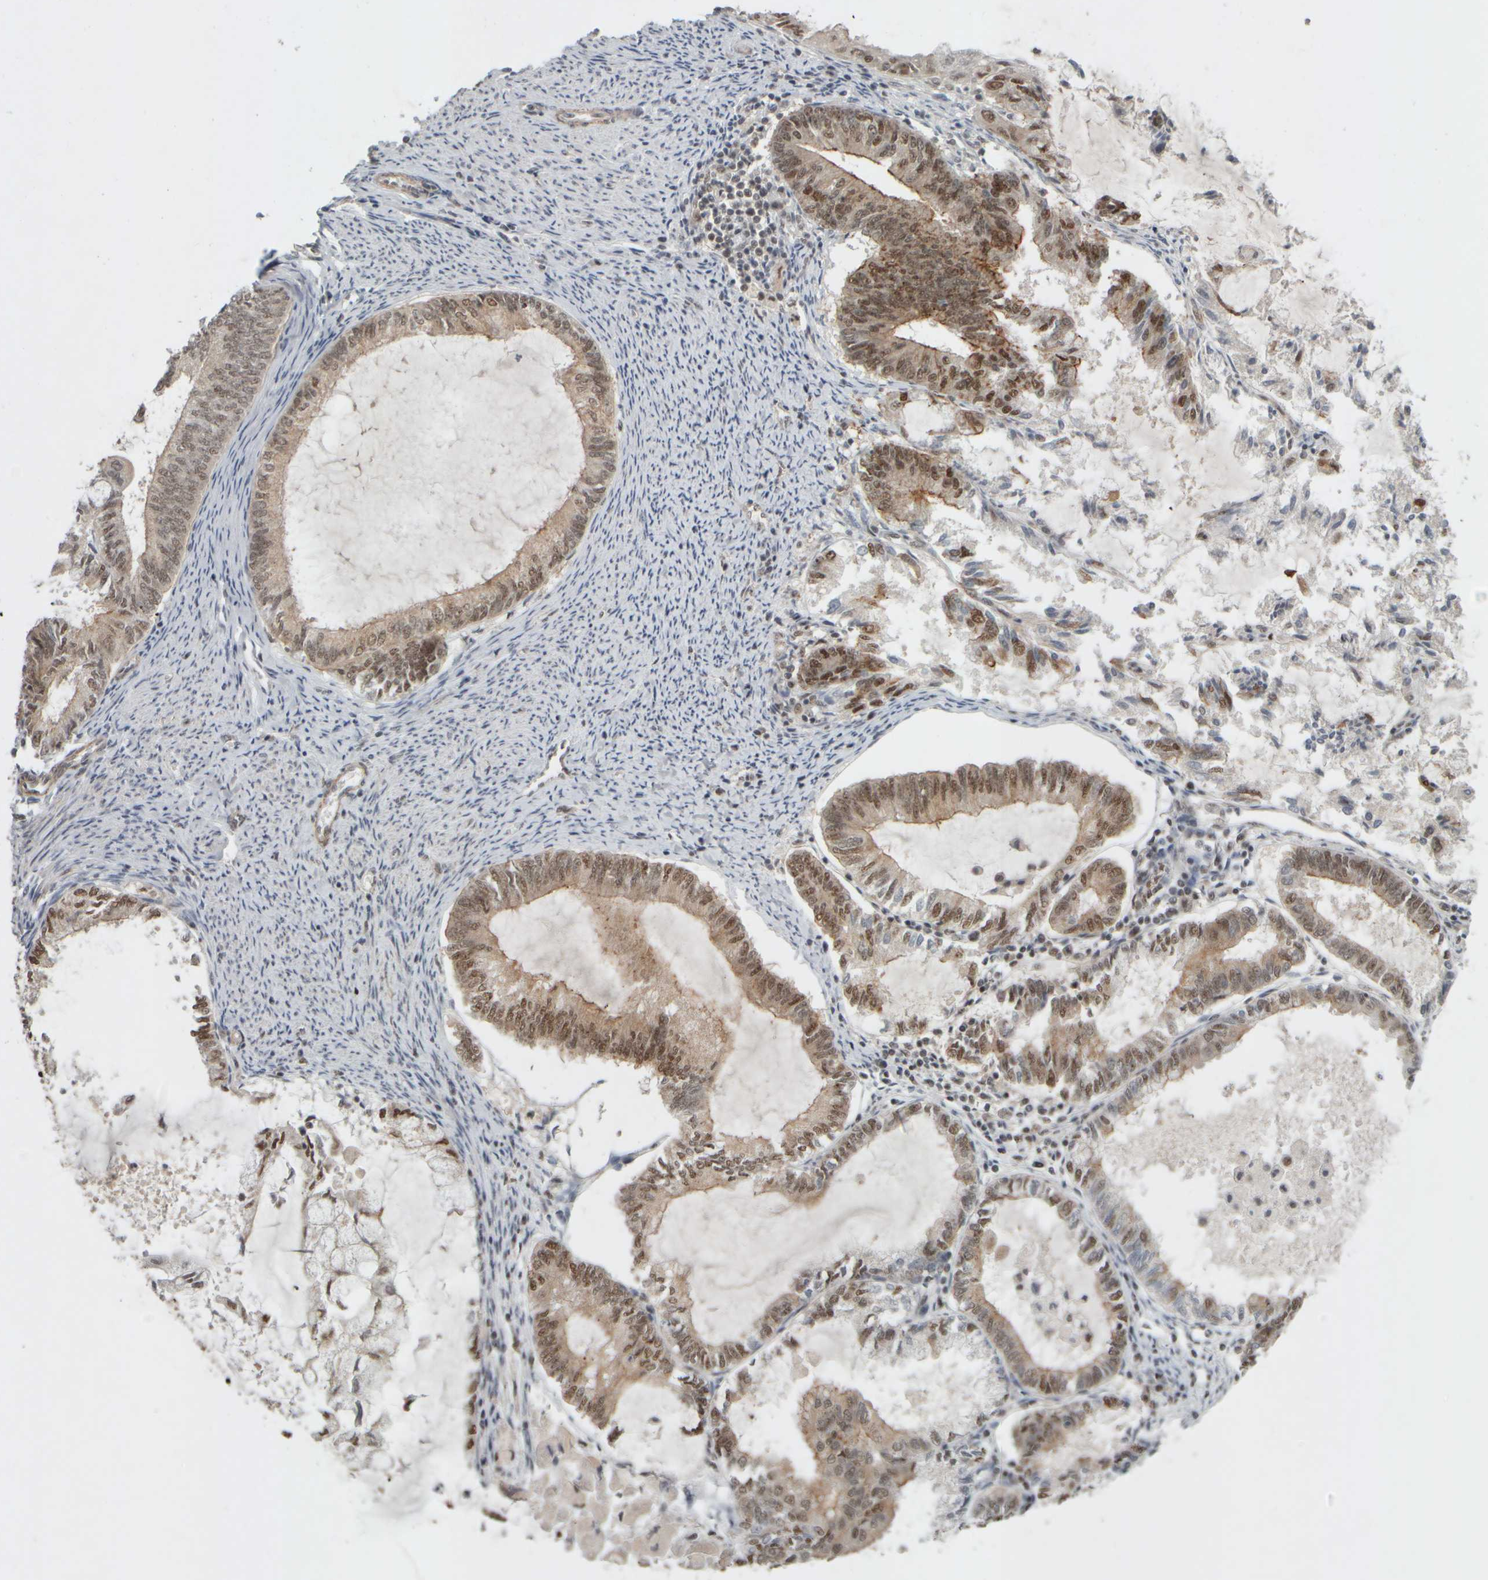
{"staining": {"intensity": "moderate", "quantity": ">75%", "location": "nuclear"}, "tissue": "endometrial cancer", "cell_type": "Tumor cells", "image_type": "cancer", "snomed": [{"axis": "morphology", "description": "Adenocarcinoma, NOS"}, {"axis": "topography", "description": "Endometrium"}], "caption": "DAB (3,3'-diaminobenzidine) immunohistochemical staining of human endometrial cancer (adenocarcinoma) exhibits moderate nuclear protein expression in about >75% of tumor cells.", "gene": "SYNRG", "patient": {"sex": "female", "age": 86}}